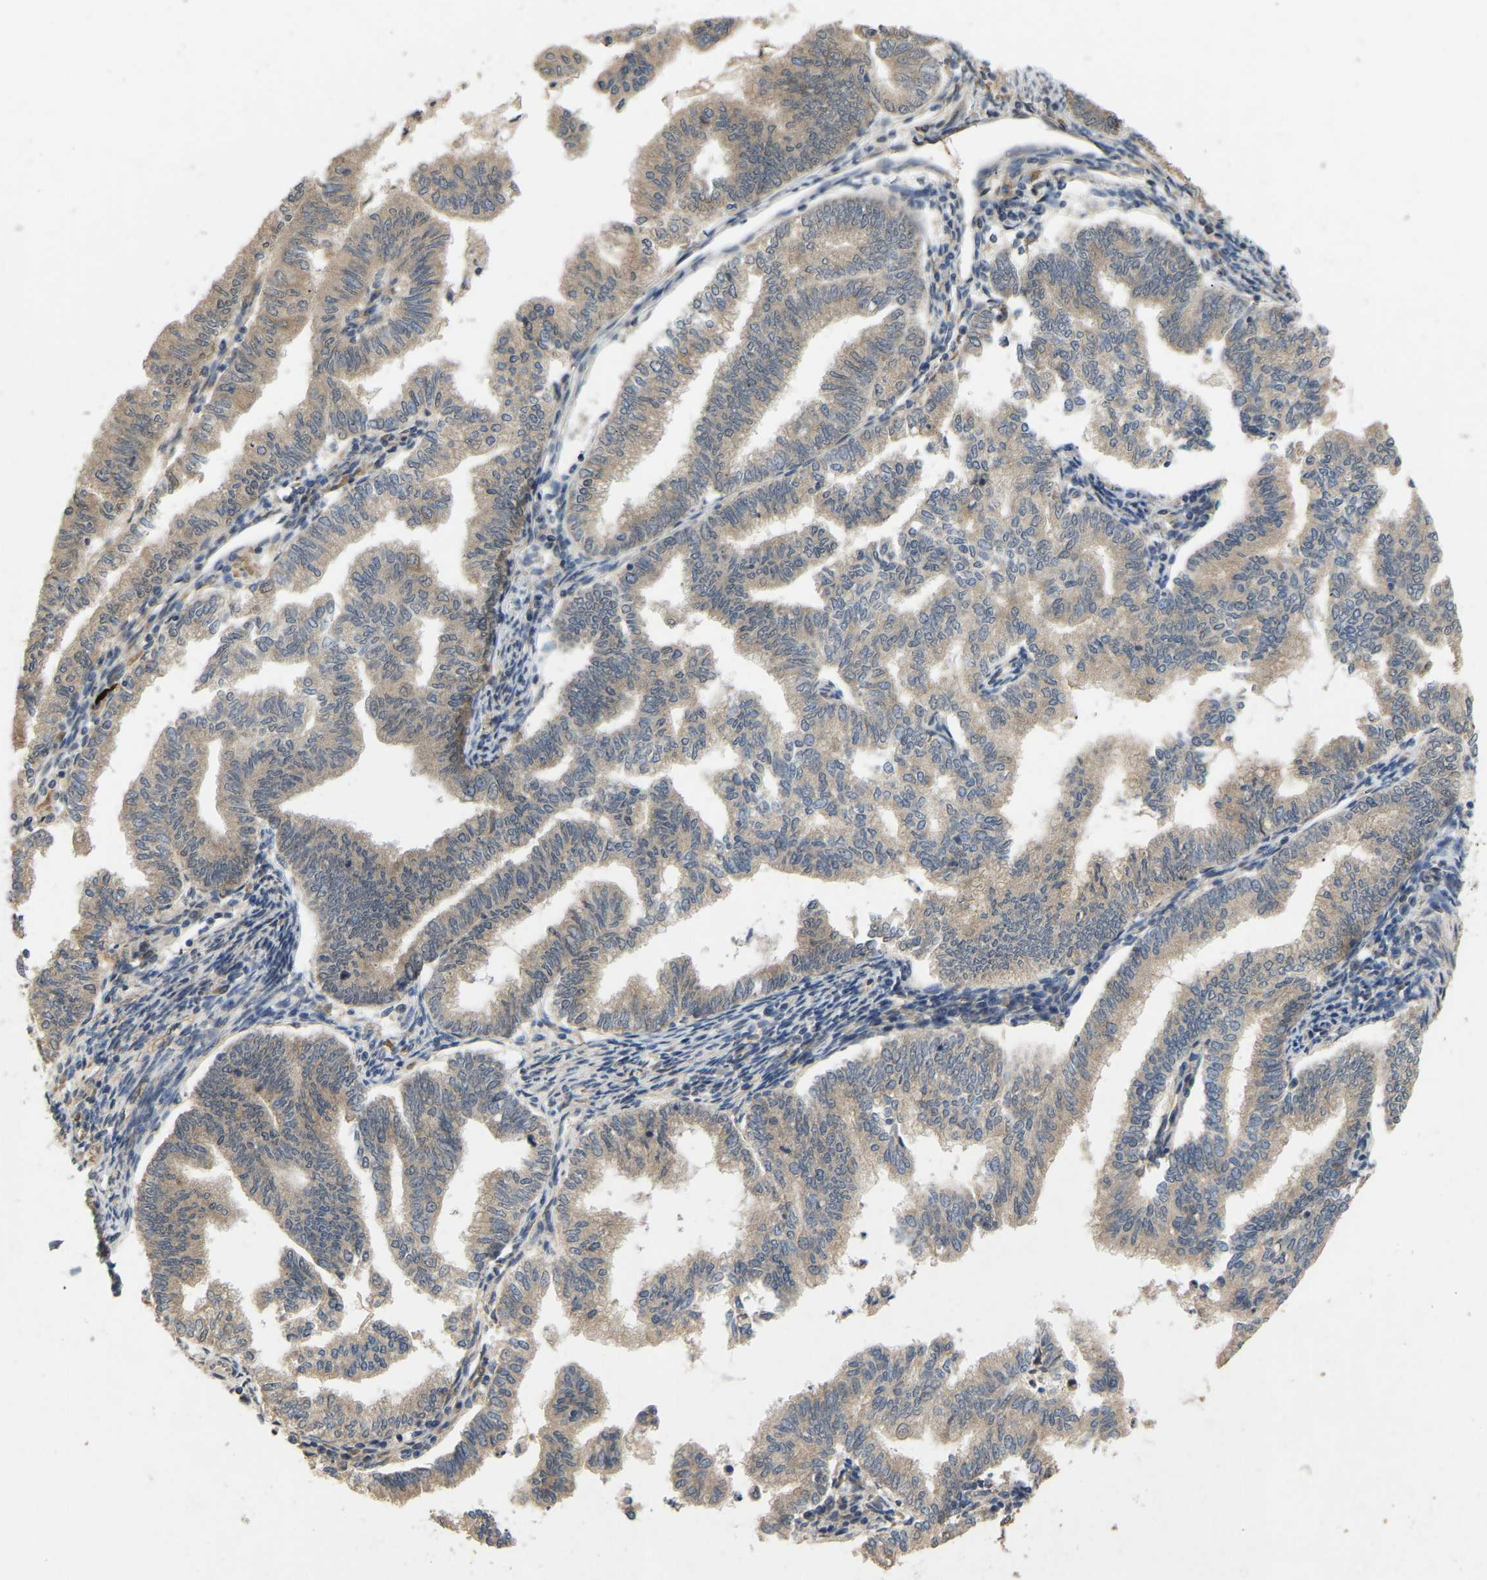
{"staining": {"intensity": "weak", "quantity": ">75%", "location": "cytoplasmic/membranous"}, "tissue": "endometrial cancer", "cell_type": "Tumor cells", "image_type": "cancer", "snomed": [{"axis": "morphology", "description": "Polyp, NOS"}, {"axis": "morphology", "description": "Adenocarcinoma, NOS"}, {"axis": "morphology", "description": "Adenoma, NOS"}, {"axis": "topography", "description": "Endometrium"}], "caption": "High-magnification brightfield microscopy of endometrial cancer stained with DAB (brown) and counterstained with hematoxylin (blue). tumor cells exhibit weak cytoplasmic/membranous expression is seen in approximately>75% of cells.", "gene": "LIMK2", "patient": {"sex": "female", "age": 79}}